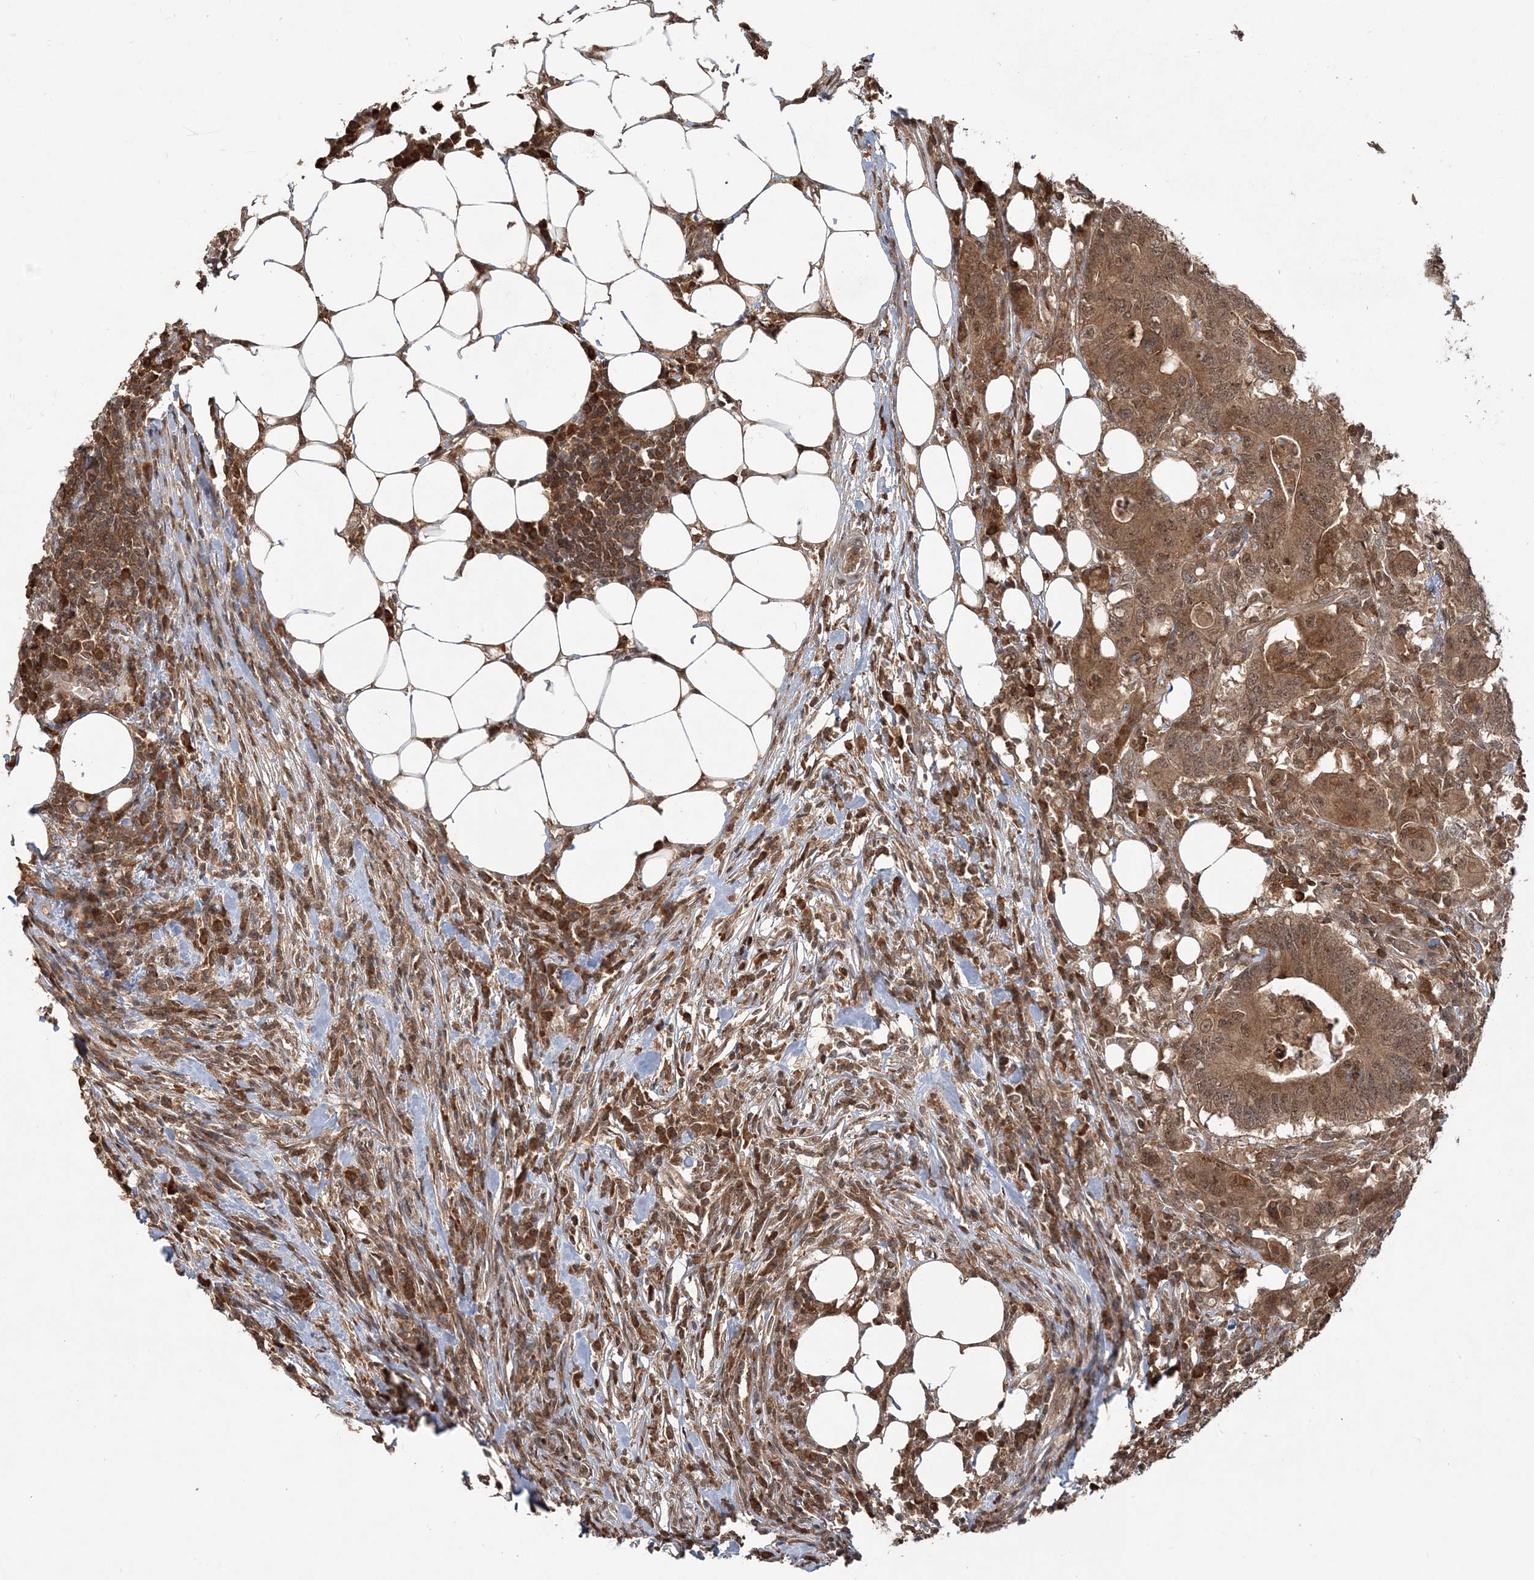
{"staining": {"intensity": "moderate", "quantity": ">75%", "location": "cytoplasmic/membranous,nuclear"}, "tissue": "colorectal cancer", "cell_type": "Tumor cells", "image_type": "cancer", "snomed": [{"axis": "morphology", "description": "Adenocarcinoma, NOS"}, {"axis": "topography", "description": "Colon"}], "caption": "This image exhibits colorectal adenocarcinoma stained with IHC to label a protein in brown. The cytoplasmic/membranous and nuclear of tumor cells show moderate positivity for the protein. Nuclei are counter-stained blue.", "gene": "CAB39", "patient": {"sex": "male", "age": 71}}